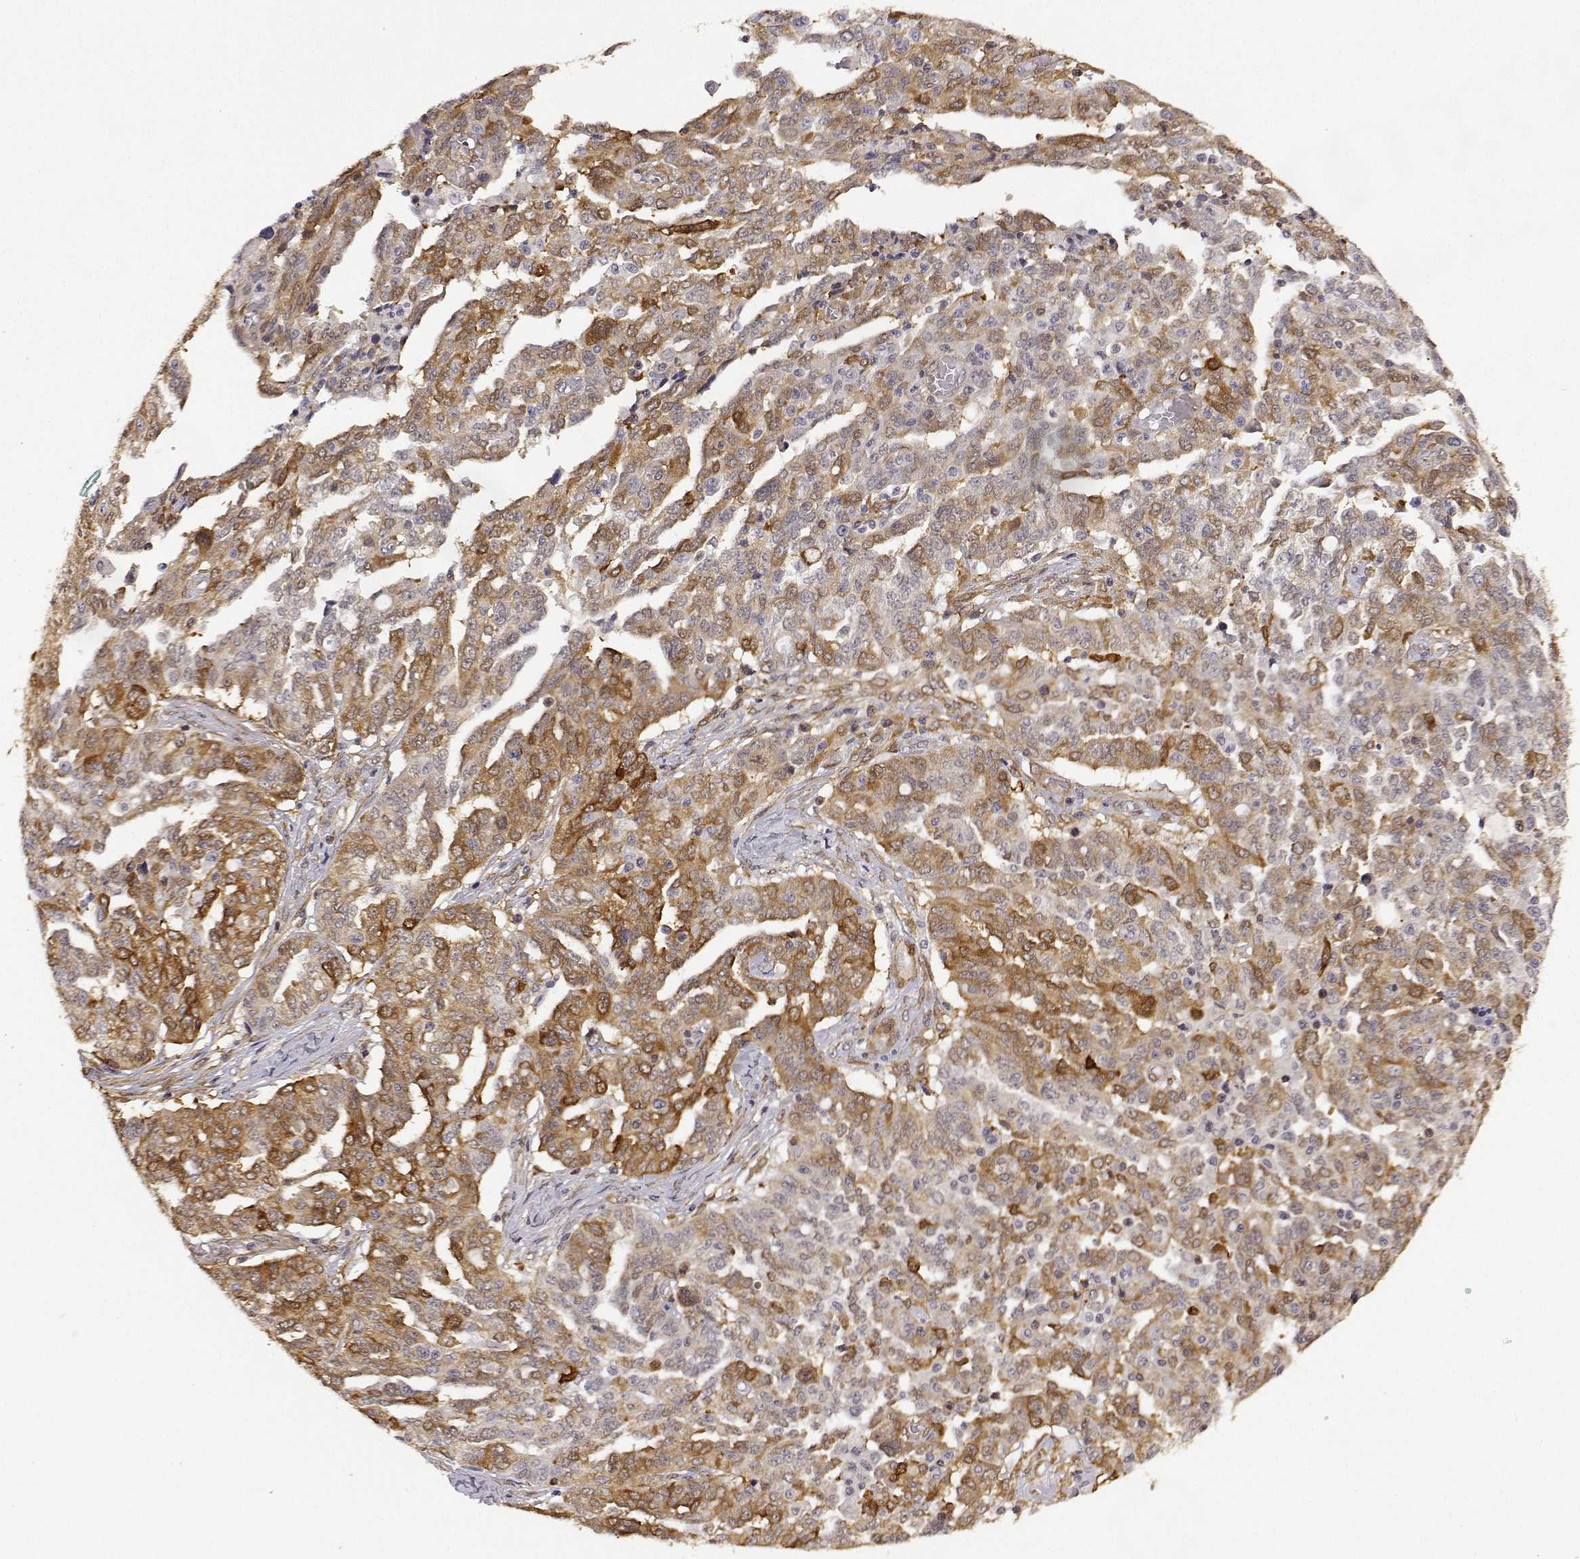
{"staining": {"intensity": "moderate", "quantity": ">75%", "location": "cytoplasmic/membranous"}, "tissue": "ovarian cancer", "cell_type": "Tumor cells", "image_type": "cancer", "snomed": [{"axis": "morphology", "description": "Cystadenocarcinoma, serous, NOS"}, {"axis": "topography", "description": "Ovary"}], "caption": "Protein expression analysis of human serous cystadenocarcinoma (ovarian) reveals moderate cytoplasmic/membranous positivity in about >75% of tumor cells.", "gene": "PHGDH", "patient": {"sex": "female", "age": 67}}